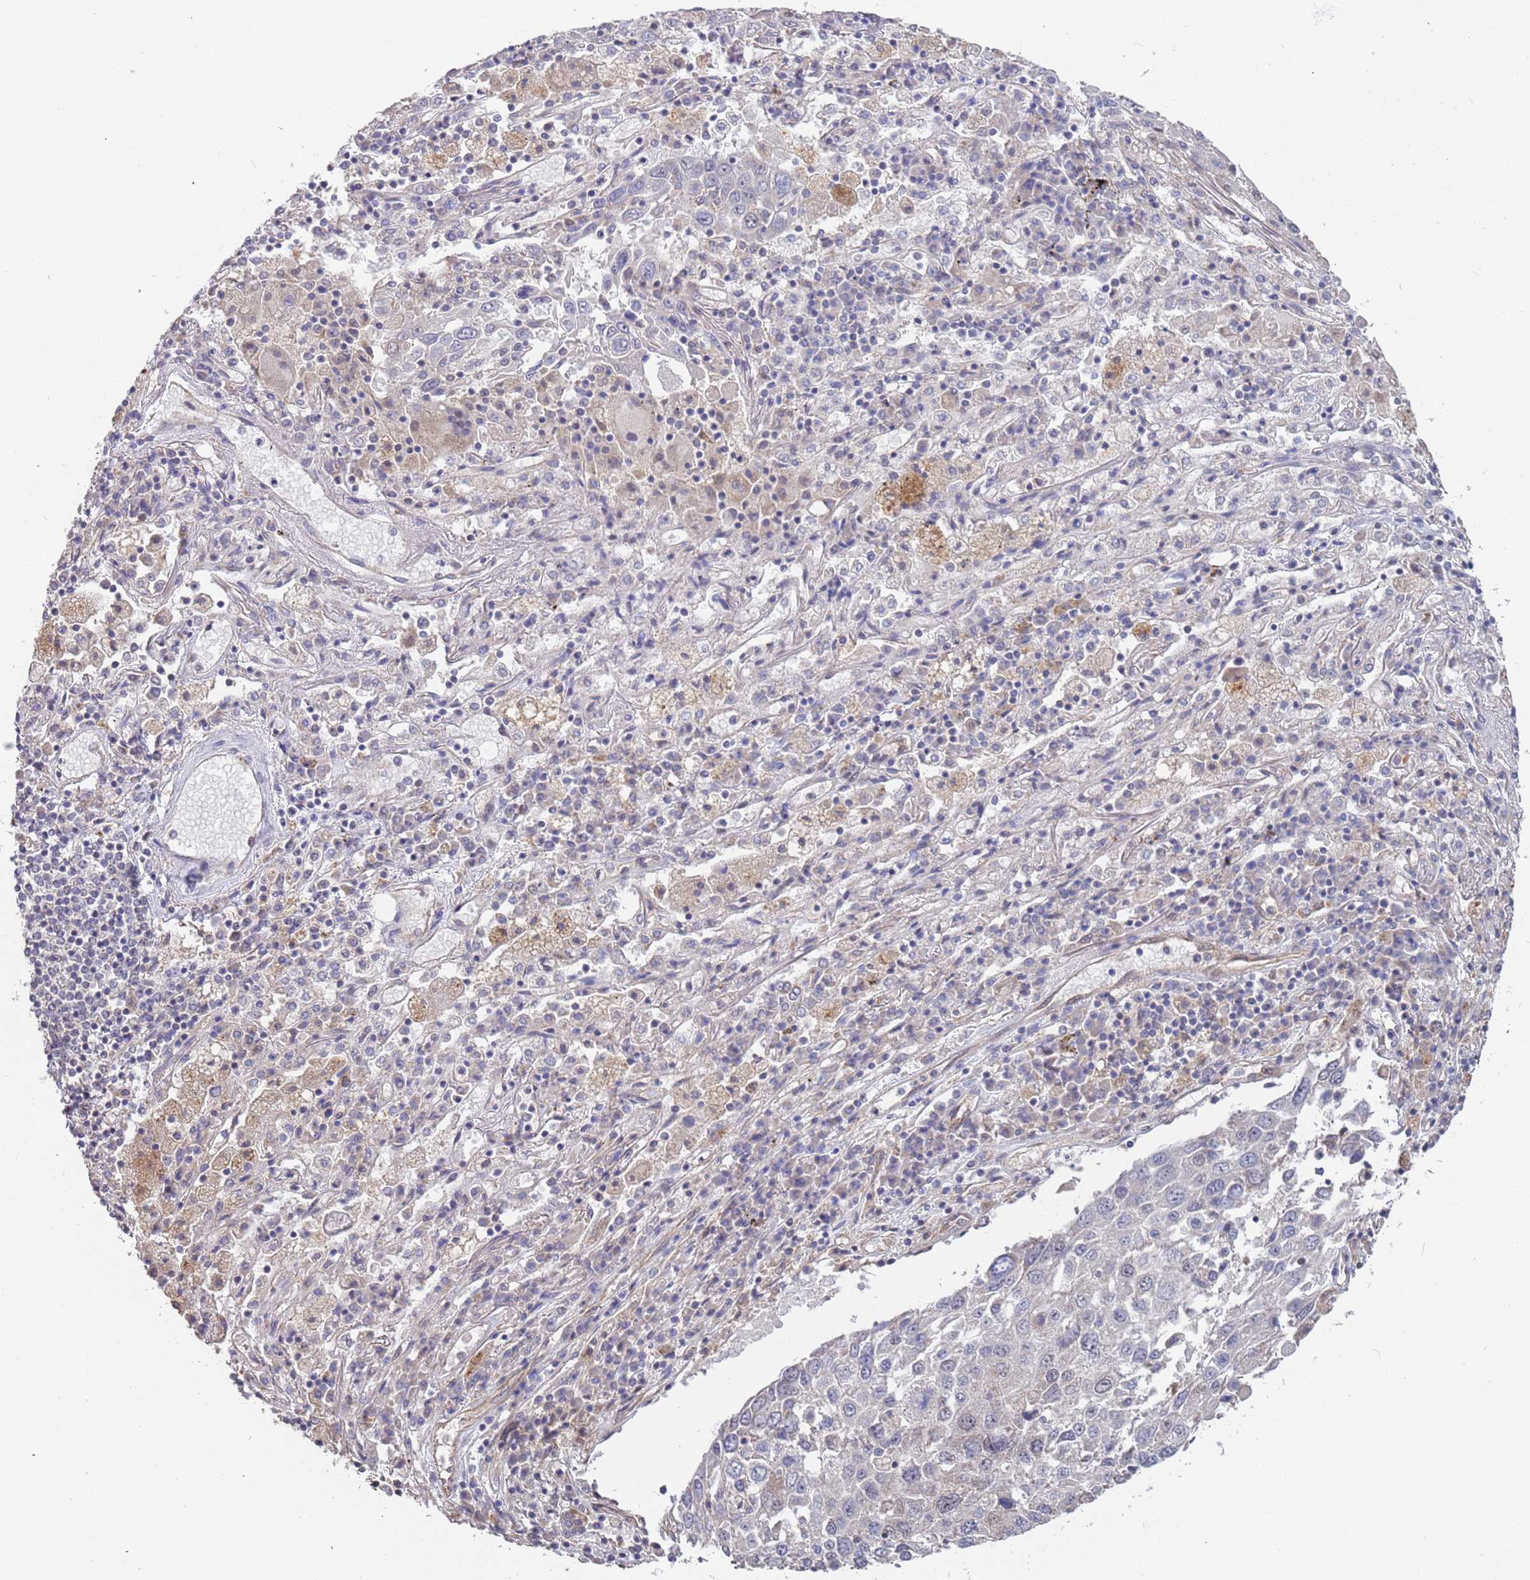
{"staining": {"intensity": "negative", "quantity": "none", "location": "none"}, "tissue": "lung cancer", "cell_type": "Tumor cells", "image_type": "cancer", "snomed": [{"axis": "morphology", "description": "Squamous cell carcinoma, NOS"}, {"axis": "topography", "description": "Lung"}], "caption": "A high-resolution micrograph shows immunohistochemistry staining of lung cancer, which demonstrates no significant positivity in tumor cells.", "gene": "TMEM64", "patient": {"sex": "male", "age": 65}}